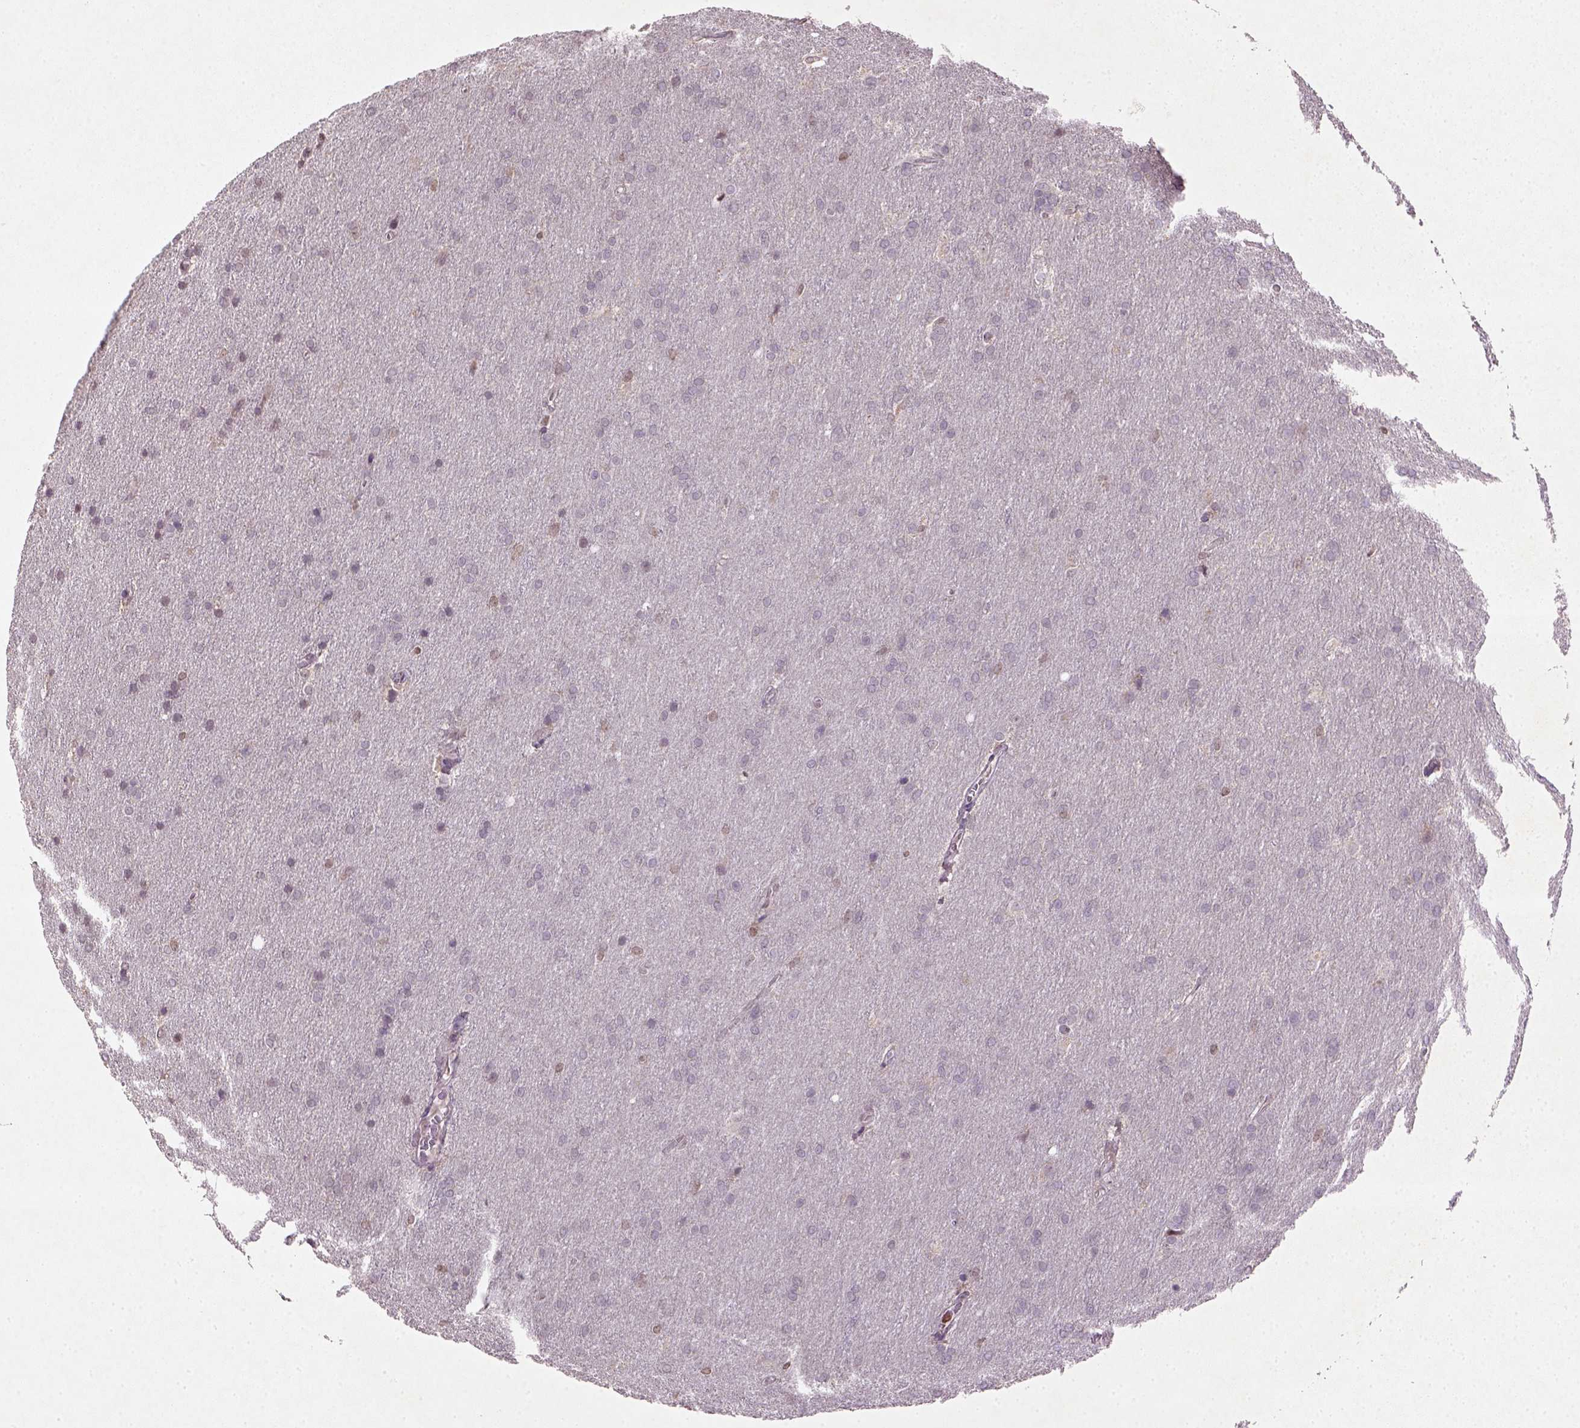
{"staining": {"intensity": "weak", "quantity": "<25%", "location": "nuclear"}, "tissue": "glioma", "cell_type": "Tumor cells", "image_type": "cancer", "snomed": [{"axis": "morphology", "description": "Glioma, malignant, Low grade"}, {"axis": "topography", "description": "Brain"}], "caption": "Immunohistochemistry image of neoplastic tissue: human low-grade glioma (malignant) stained with DAB (3,3'-diaminobenzidine) shows no significant protein staining in tumor cells.", "gene": "NUDT3", "patient": {"sex": "female", "age": 32}}